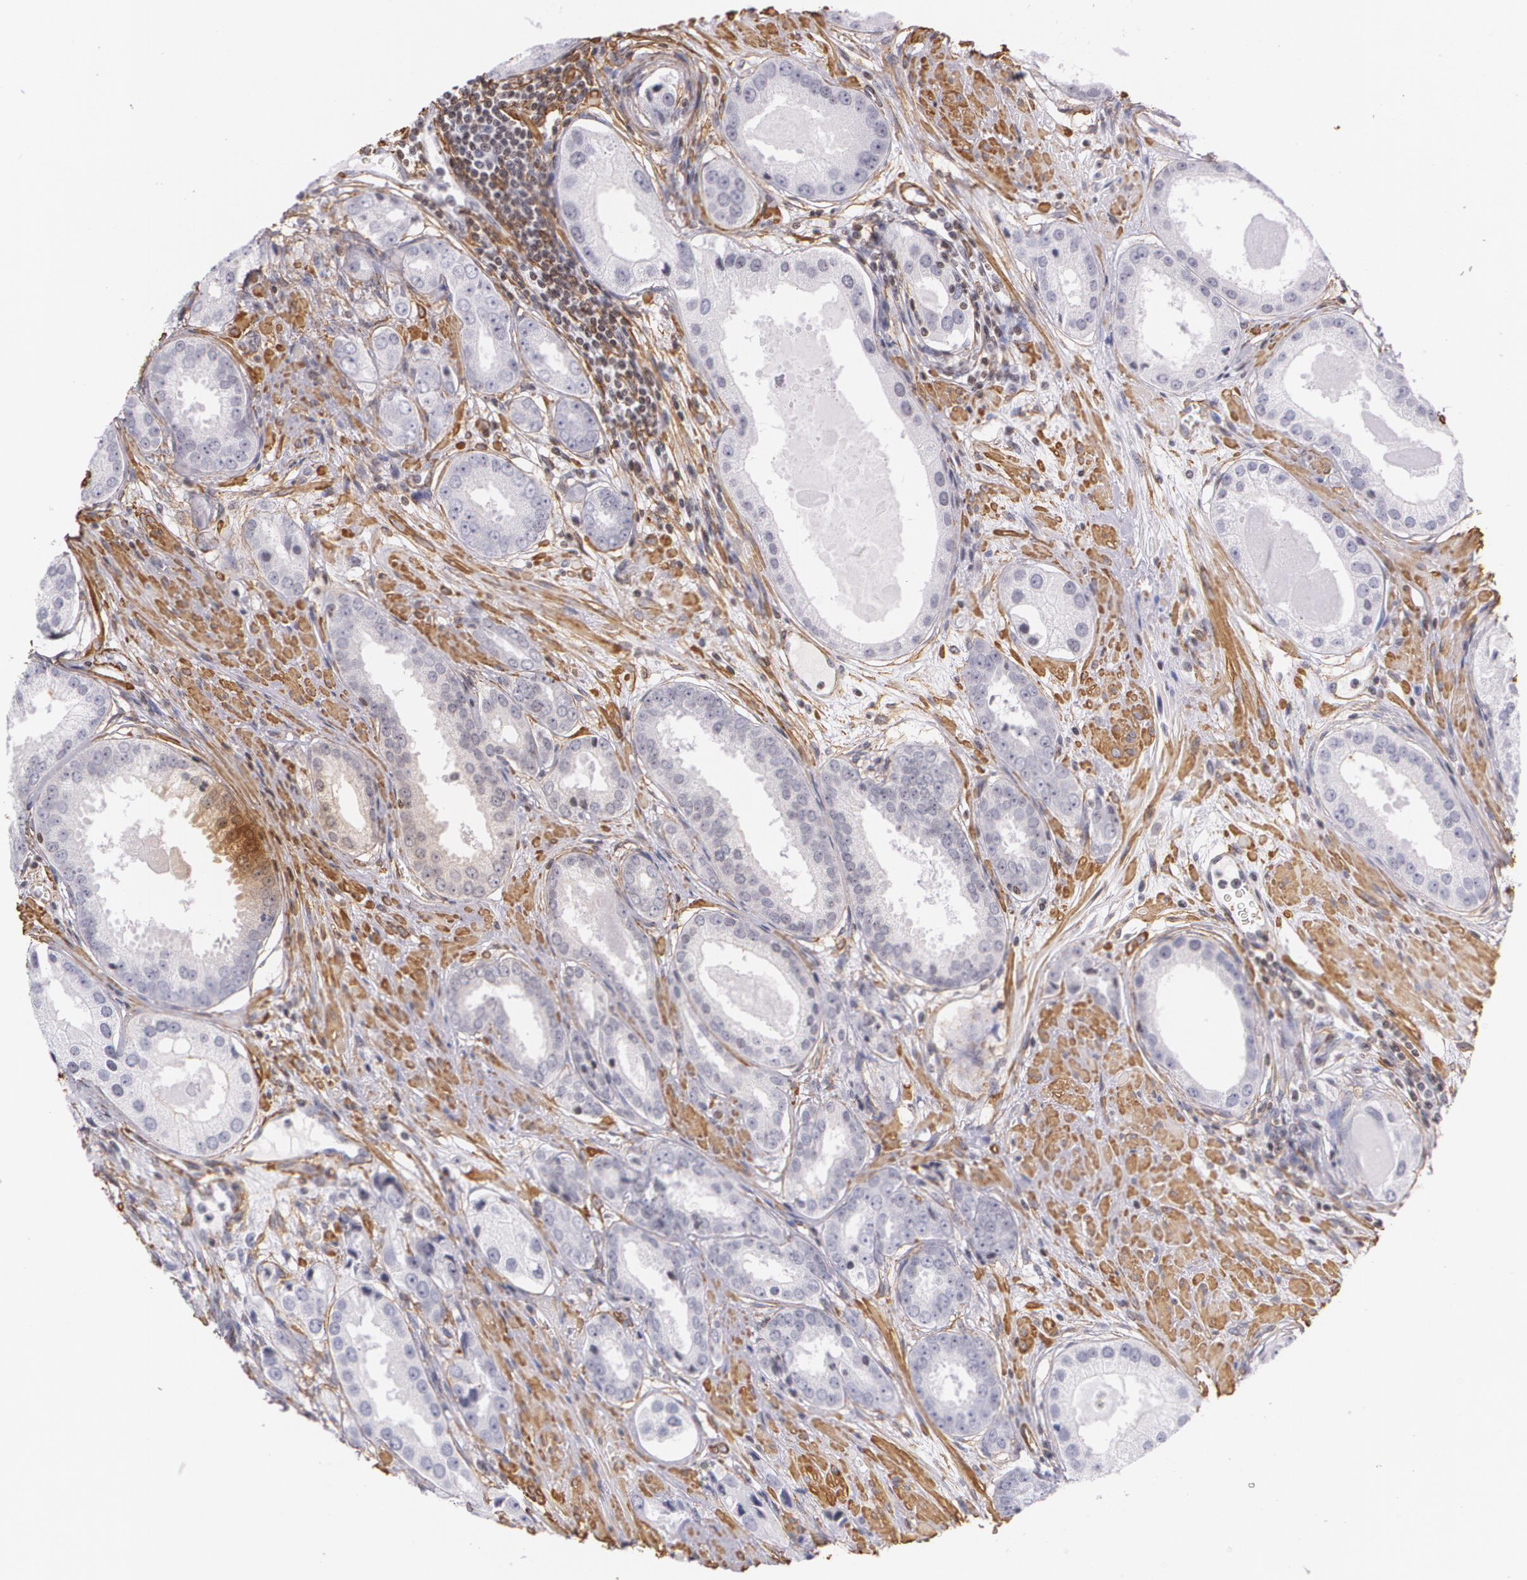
{"staining": {"intensity": "negative", "quantity": "none", "location": "none"}, "tissue": "prostate cancer", "cell_type": "Tumor cells", "image_type": "cancer", "snomed": [{"axis": "morphology", "description": "Adenocarcinoma, Medium grade"}, {"axis": "topography", "description": "Prostate"}], "caption": "Tumor cells show no significant positivity in medium-grade adenocarcinoma (prostate).", "gene": "VAMP1", "patient": {"sex": "male", "age": 53}}